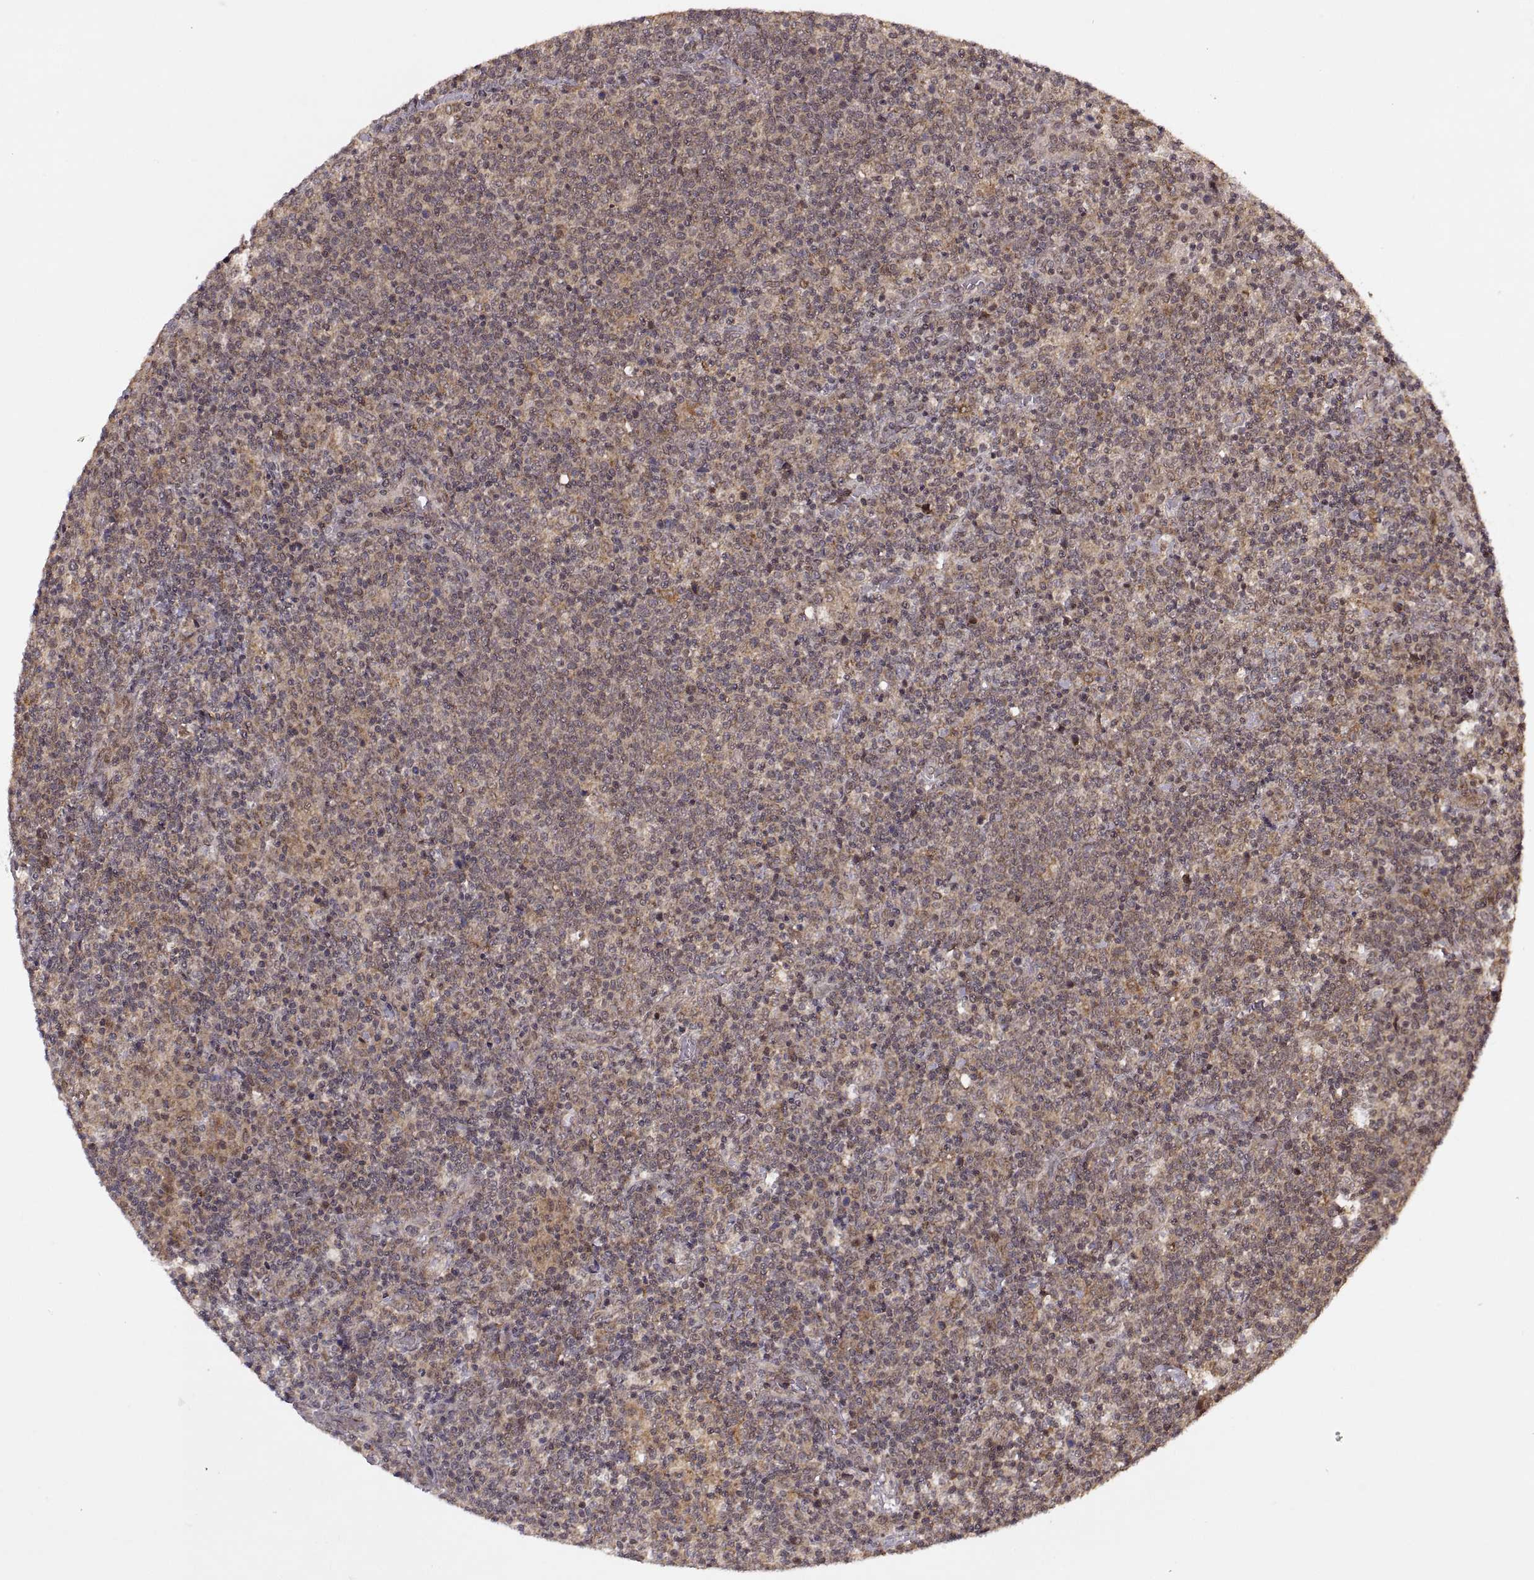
{"staining": {"intensity": "weak", "quantity": ">75%", "location": "cytoplasmic/membranous"}, "tissue": "lymphoma", "cell_type": "Tumor cells", "image_type": "cancer", "snomed": [{"axis": "morphology", "description": "Malignant lymphoma, non-Hodgkin's type, High grade"}, {"axis": "topography", "description": "Lymph node"}], "caption": "An IHC image of neoplastic tissue is shown. Protein staining in brown shows weak cytoplasmic/membranous positivity in malignant lymphoma, non-Hodgkin's type (high-grade) within tumor cells. The staining is performed using DAB brown chromogen to label protein expression. The nuclei are counter-stained blue using hematoxylin.", "gene": "PTOV1", "patient": {"sex": "male", "age": 61}}